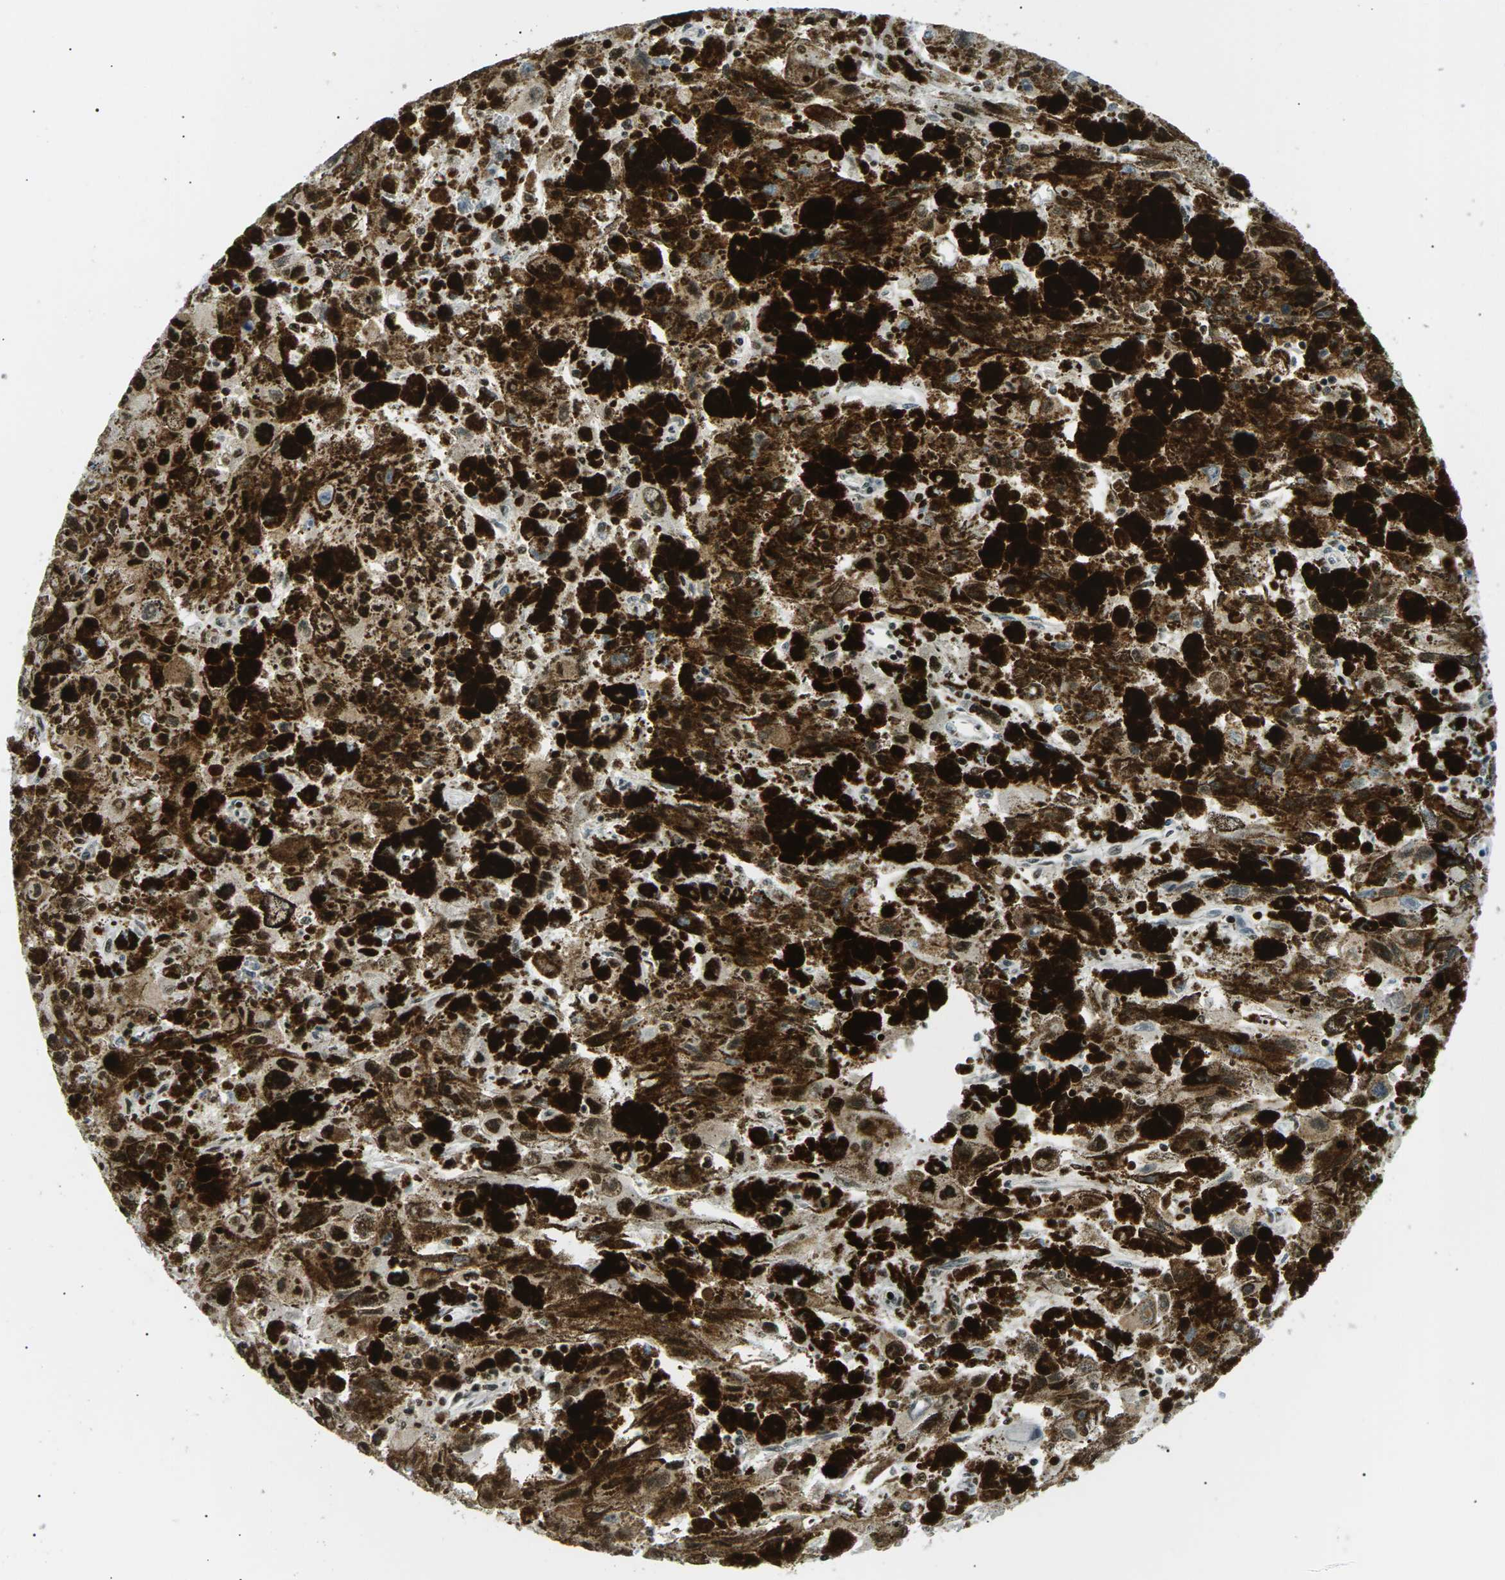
{"staining": {"intensity": "strong", "quantity": "25%-75%", "location": "cytoplasmic/membranous,nuclear"}, "tissue": "melanoma", "cell_type": "Tumor cells", "image_type": "cancer", "snomed": [{"axis": "morphology", "description": "Malignant melanoma, NOS"}, {"axis": "topography", "description": "Skin"}], "caption": "Protein staining reveals strong cytoplasmic/membranous and nuclear positivity in approximately 25%-75% of tumor cells in melanoma. Using DAB (brown) and hematoxylin (blue) stains, captured at high magnification using brightfield microscopy.", "gene": "RPA2", "patient": {"sex": "female", "age": 104}}